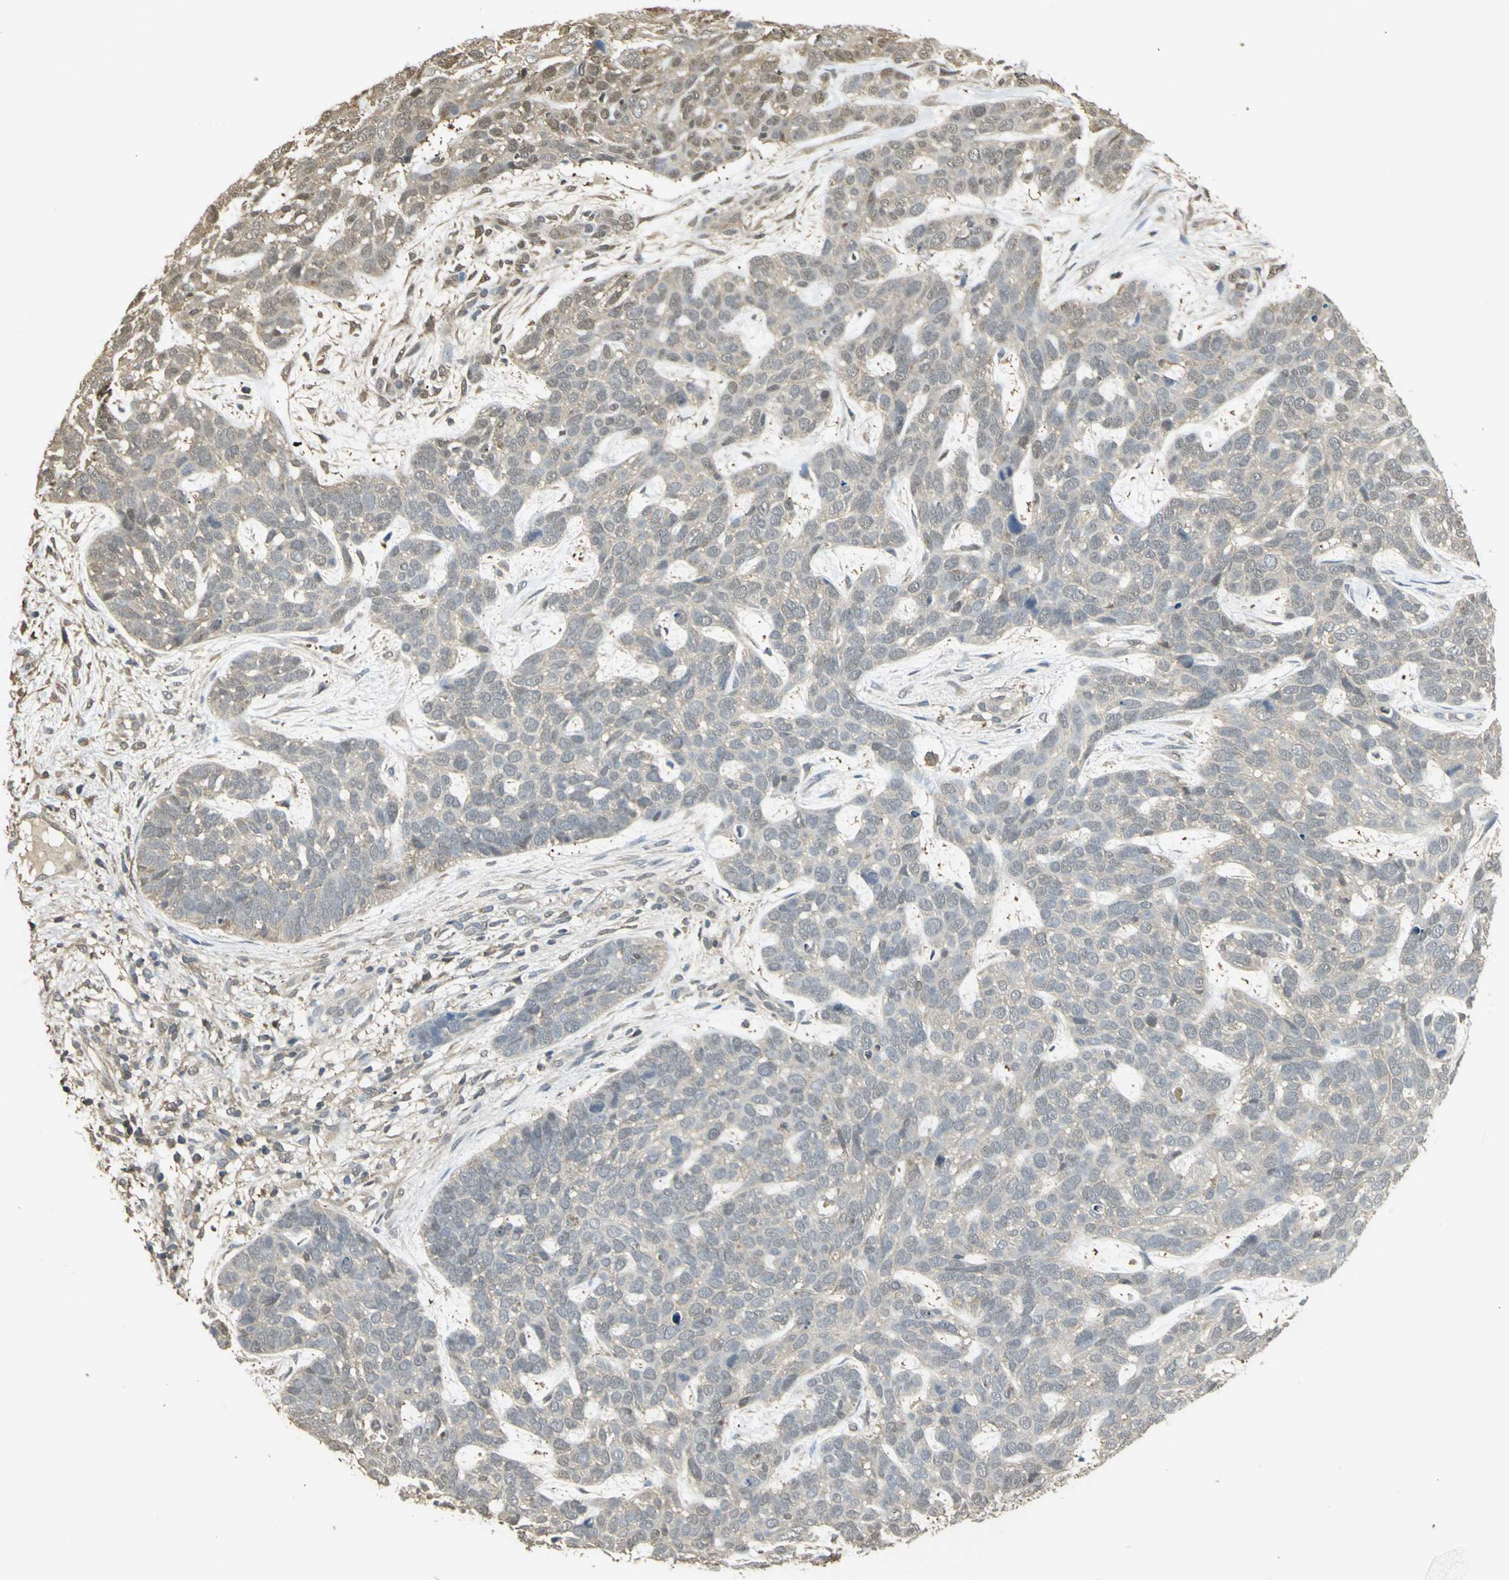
{"staining": {"intensity": "weak", "quantity": ">75%", "location": "cytoplasmic/membranous"}, "tissue": "skin cancer", "cell_type": "Tumor cells", "image_type": "cancer", "snomed": [{"axis": "morphology", "description": "Basal cell carcinoma"}, {"axis": "topography", "description": "Skin"}], "caption": "IHC (DAB (3,3'-diaminobenzidine)) staining of basal cell carcinoma (skin) reveals weak cytoplasmic/membranous protein expression in about >75% of tumor cells. Nuclei are stained in blue.", "gene": "PARK7", "patient": {"sex": "male", "age": 87}}